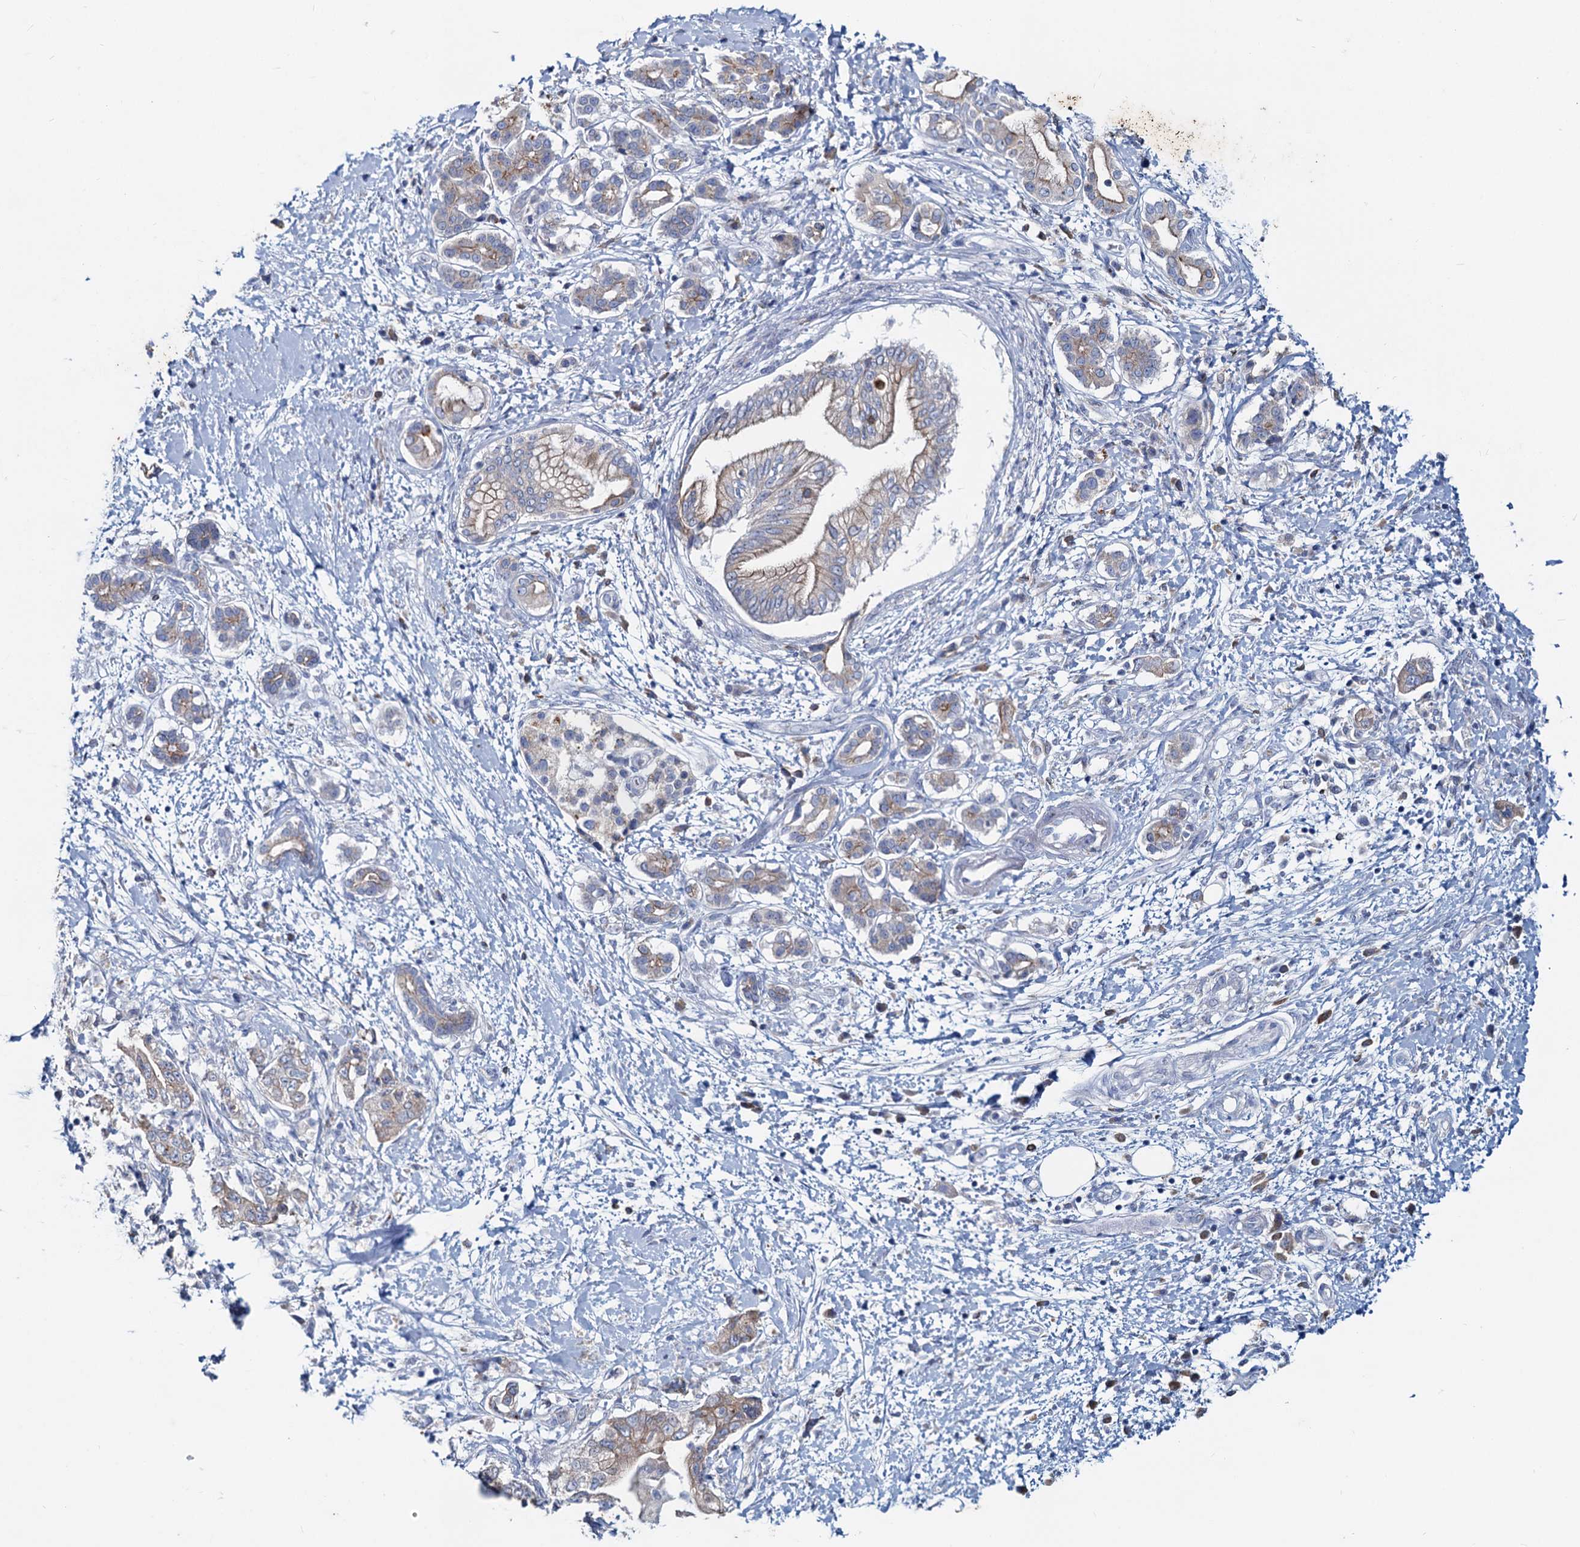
{"staining": {"intensity": "weak", "quantity": "25%-75%", "location": "cytoplasmic/membranous"}, "tissue": "pancreatic cancer", "cell_type": "Tumor cells", "image_type": "cancer", "snomed": [{"axis": "morphology", "description": "Adenocarcinoma, NOS"}, {"axis": "topography", "description": "Pancreas"}], "caption": "DAB (3,3'-diaminobenzidine) immunohistochemical staining of human pancreatic adenocarcinoma reveals weak cytoplasmic/membranous protein staining in about 25%-75% of tumor cells.", "gene": "TMX2", "patient": {"sex": "female", "age": 73}}